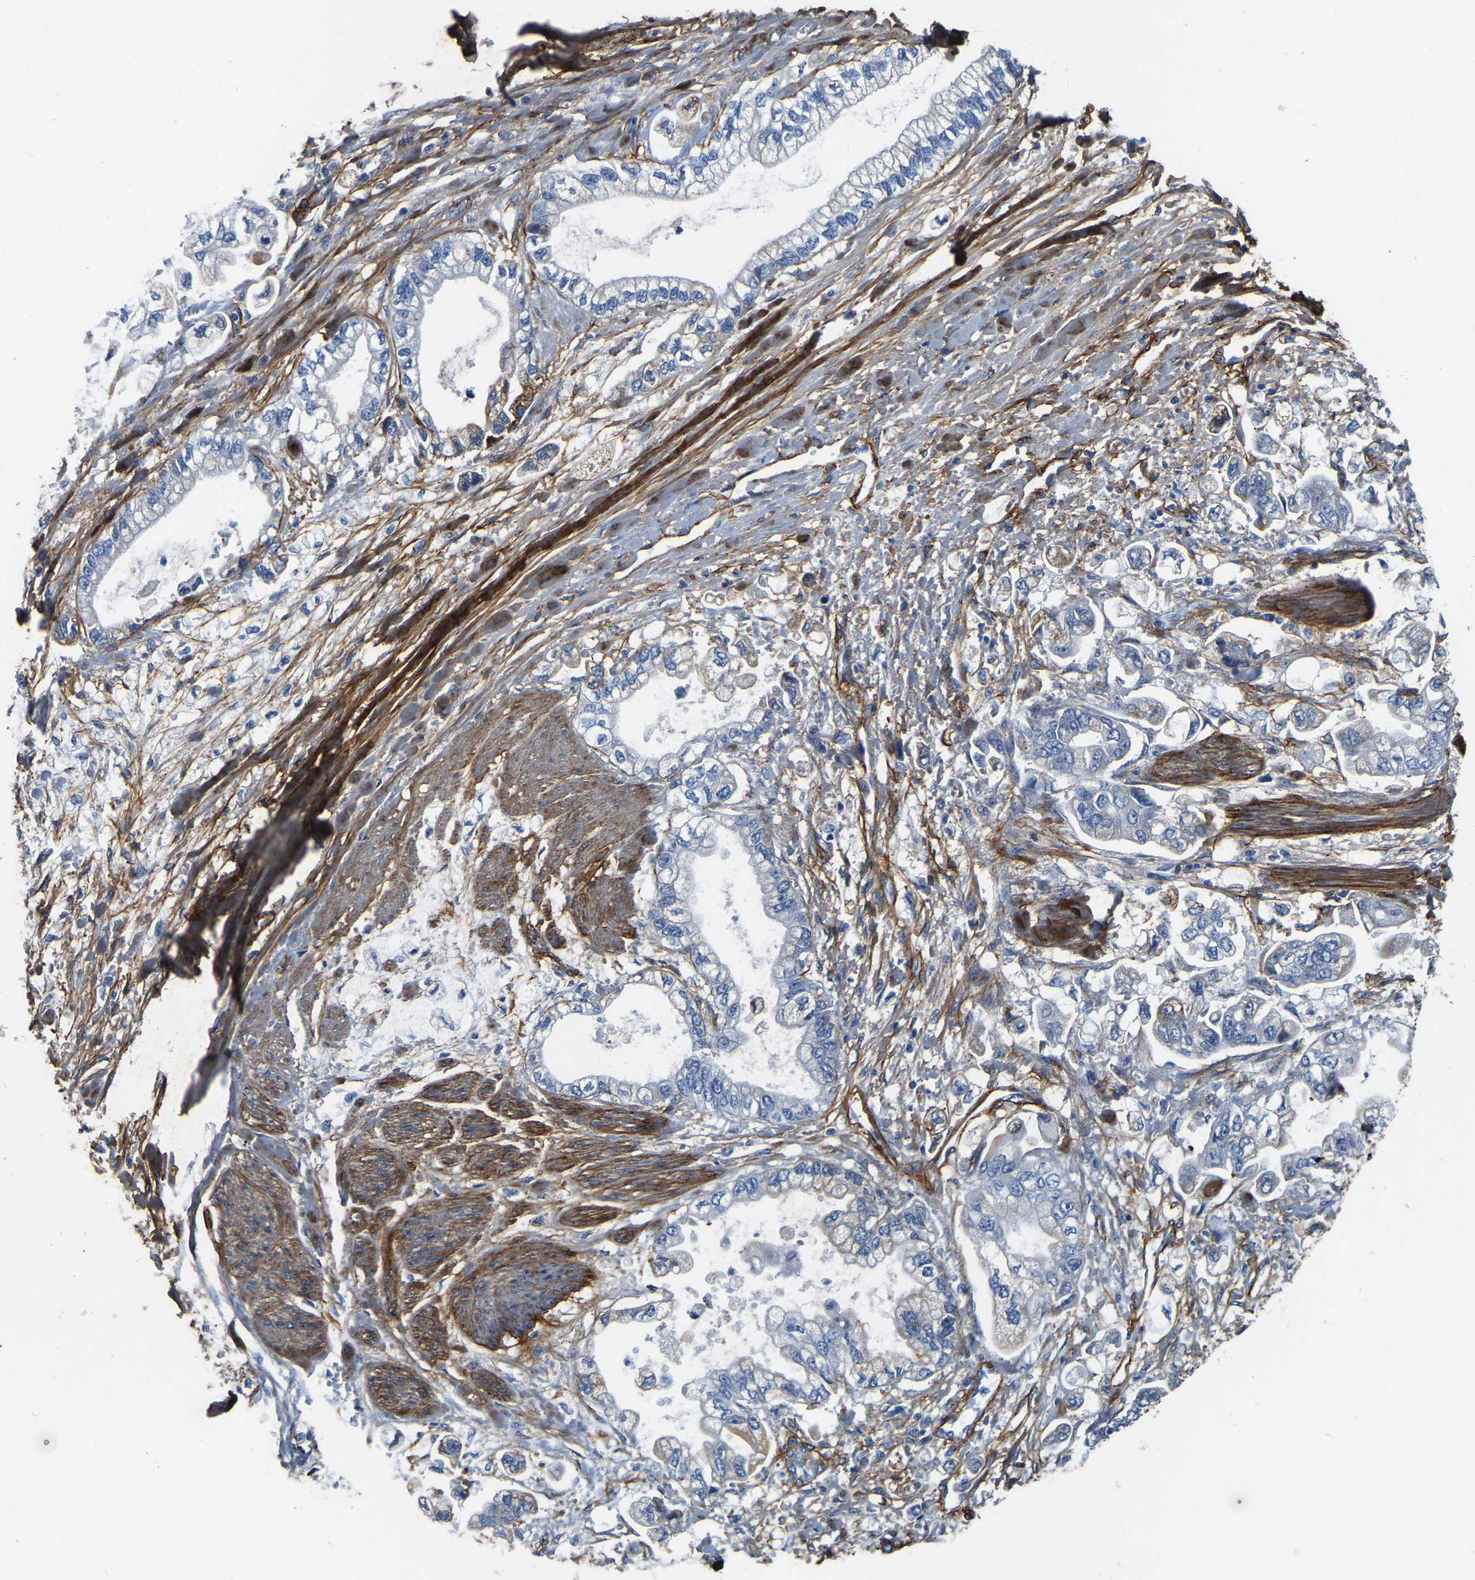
{"staining": {"intensity": "negative", "quantity": "none", "location": "none"}, "tissue": "stomach cancer", "cell_type": "Tumor cells", "image_type": "cancer", "snomed": [{"axis": "morphology", "description": "Normal tissue, NOS"}, {"axis": "morphology", "description": "Adenocarcinoma, NOS"}, {"axis": "topography", "description": "Stomach"}], "caption": "This is an immunohistochemistry (IHC) photomicrograph of stomach cancer (adenocarcinoma). There is no expression in tumor cells.", "gene": "COL6A1", "patient": {"sex": "male", "age": 62}}